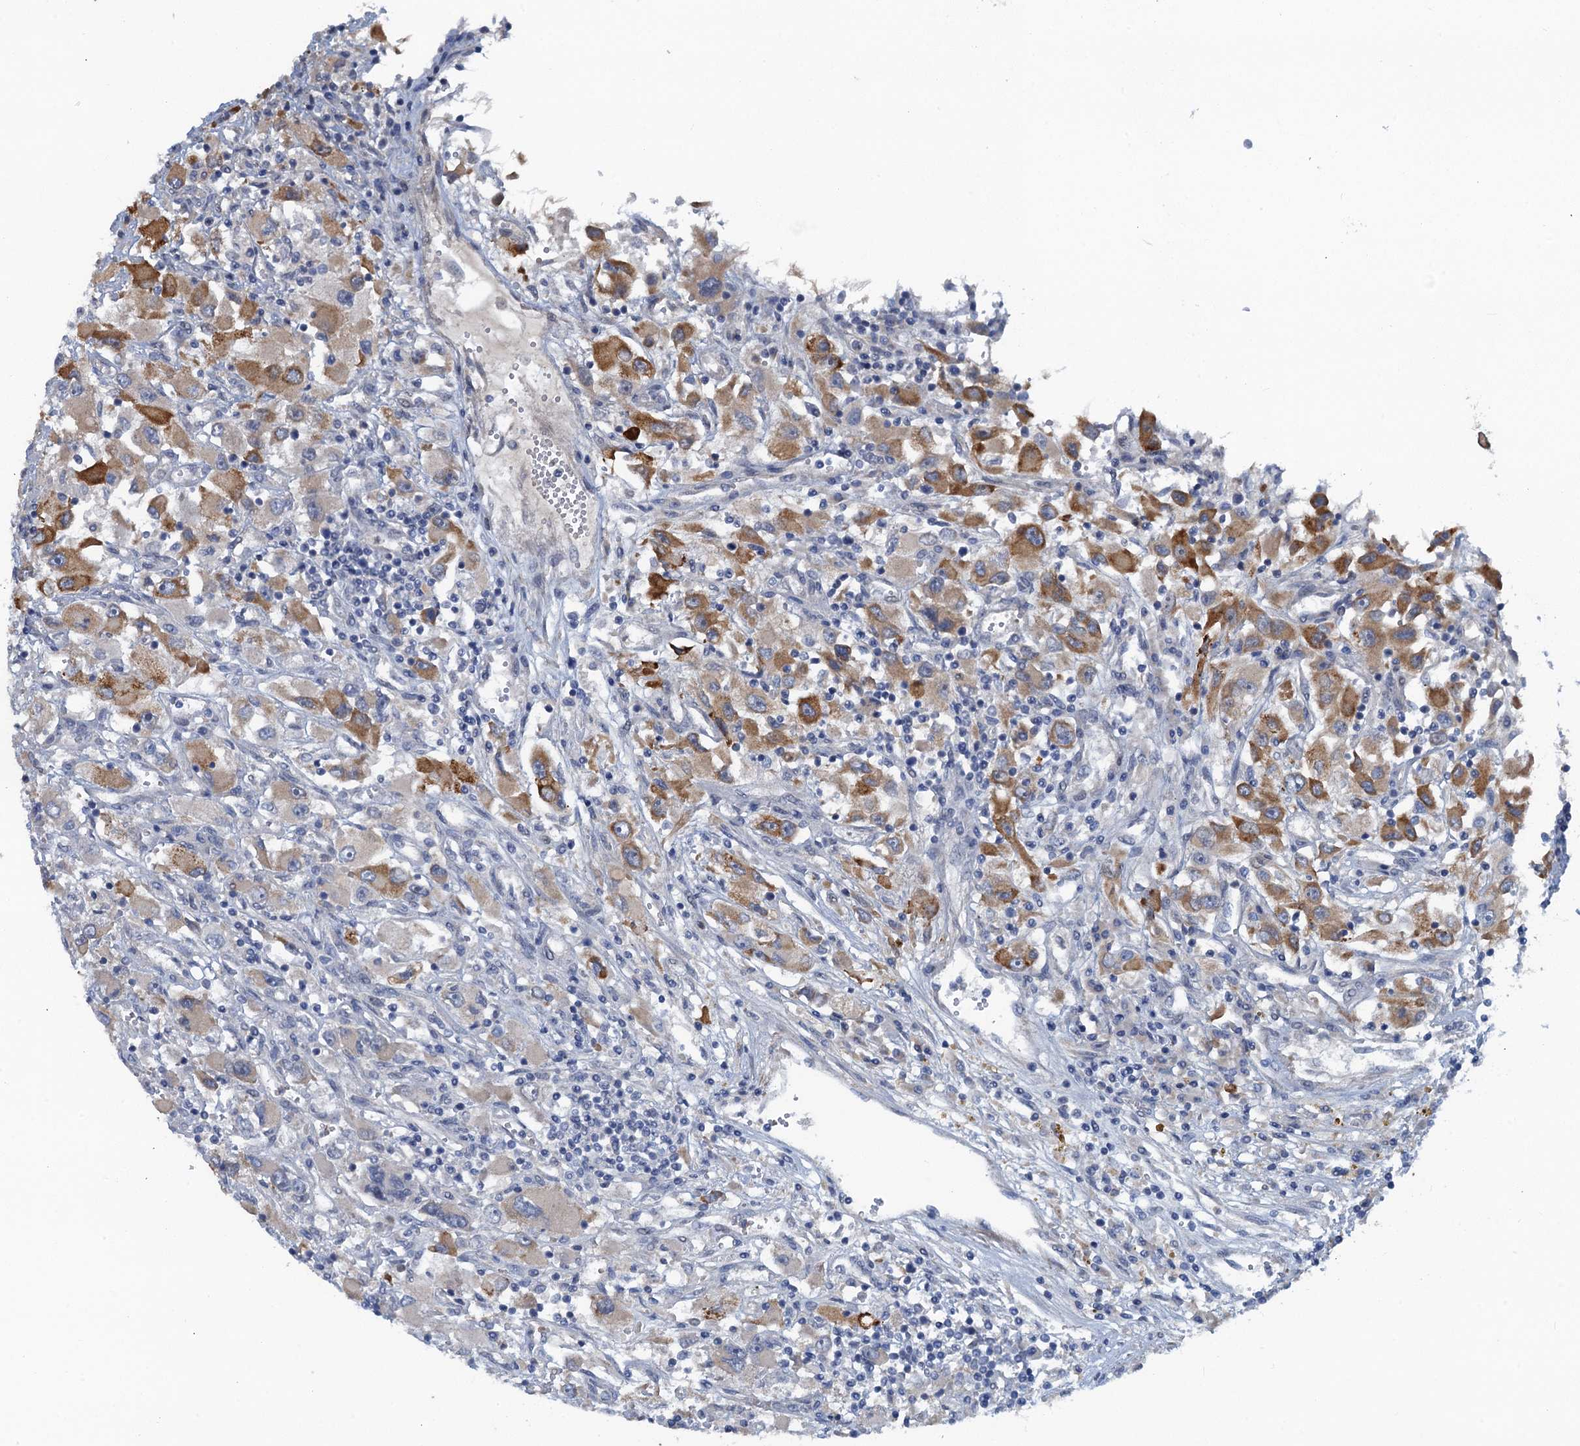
{"staining": {"intensity": "moderate", "quantity": ">75%", "location": "cytoplasmic/membranous"}, "tissue": "renal cancer", "cell_type": "Tumor cells", "image_type": "cancer", "snomed": [{"axis": "morphology", "description": "Adenocarcinoma, NOS"}, {"axis": "topography", "description": "Kidney"}], "caption": "Tumor cells display medium levels of moderate cytoplasmic/membranous staining in approximately >75% of cells in human renal cancer (adenocarcinoma).", "gene": "MYO16", "patient": {"sex": "female", "age": 52}}